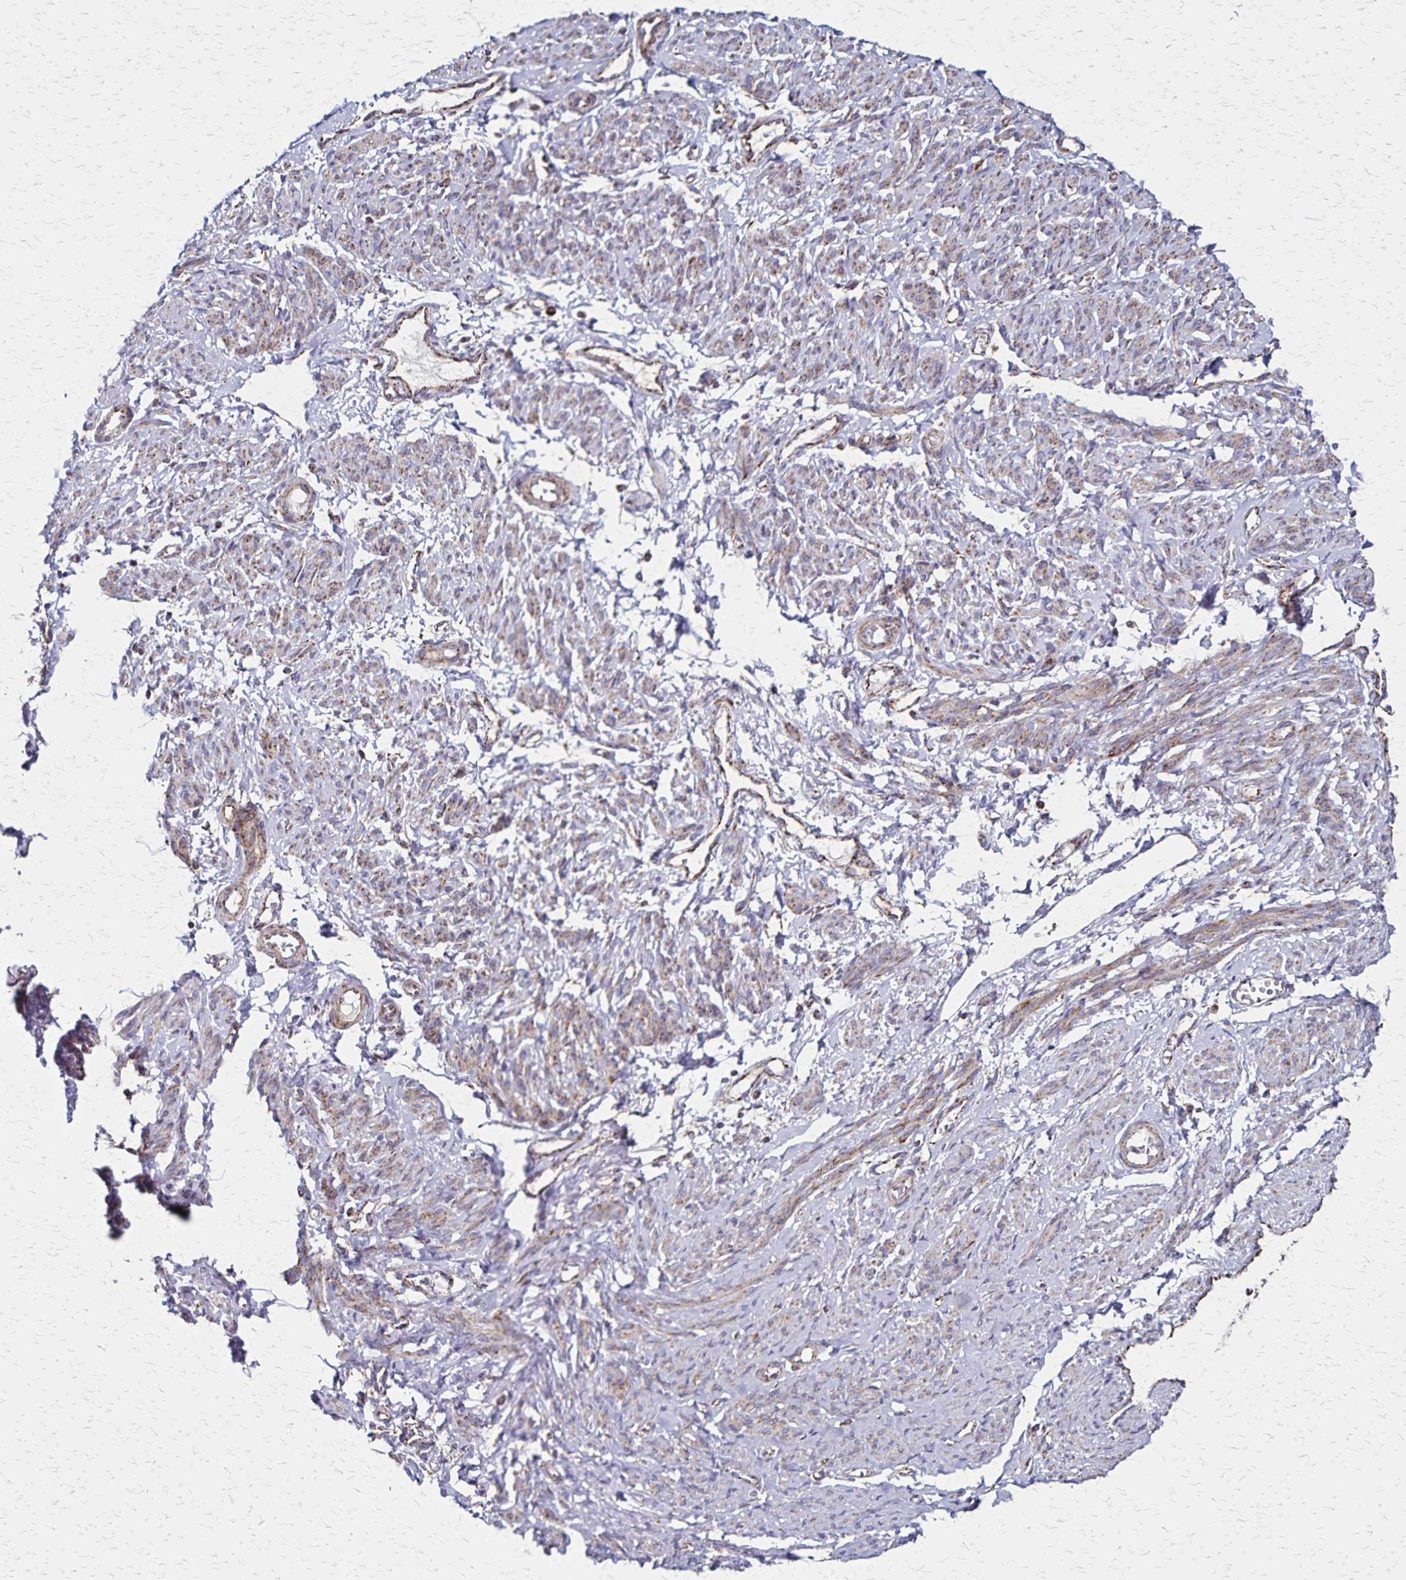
{"staining": {"intensity": "moderate", "quantity": "25%-75%", "location": "cytoplasmic/membranous"}, "tissue": "smooth muscle", "cell_type": "Smooth muscle cells", "image_type": "normal", "snomed": [{"axis": "morphology", "description": "Normal tissue, NOS"}, {"axis": "topography", "description": "Smooth muscle"}], "caption": "Protein expression analysis of benign human smooth muscle reveals moderate cytoplasmic/membranous positivity in approximately 25%-75% of smooth muscle cells.", "gene": "NFS1", "patient": {"sex": "female", "age": 65}}